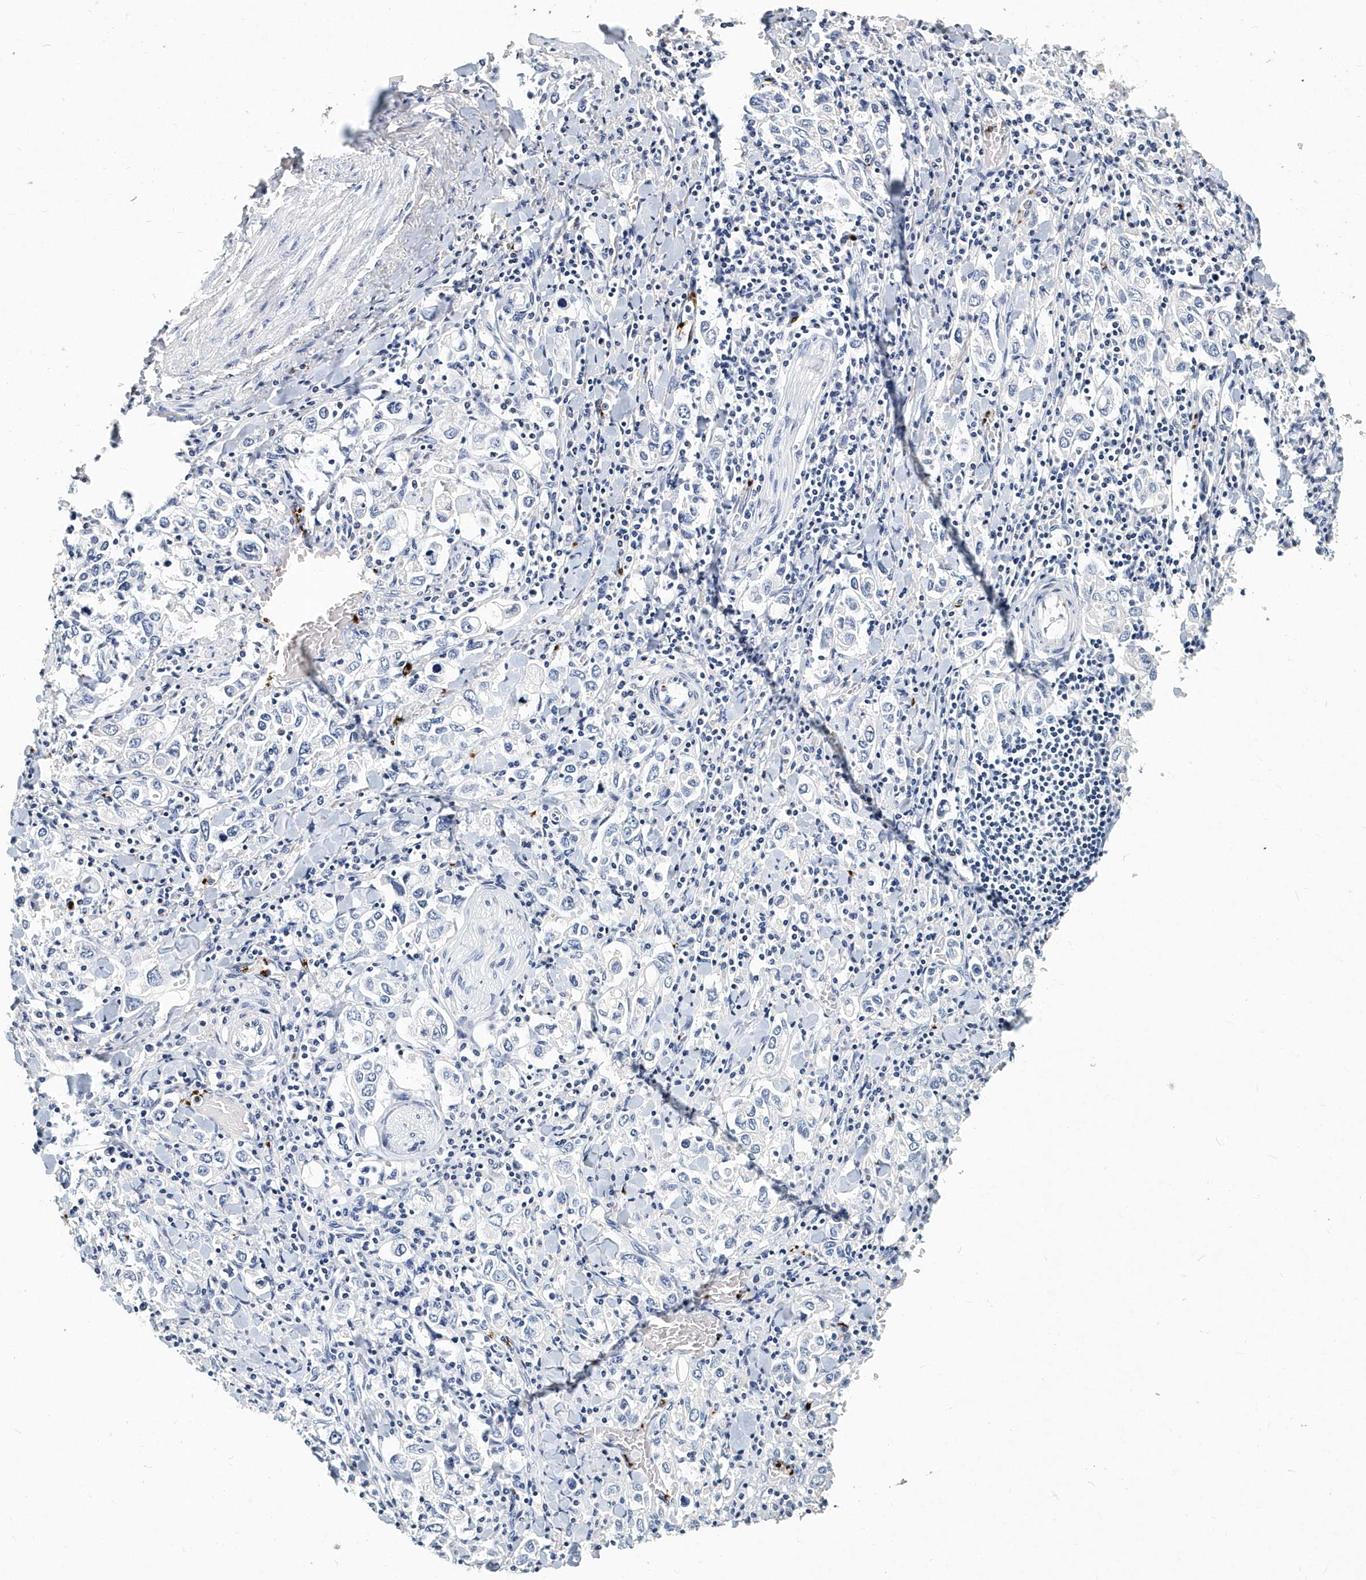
{"staining": {"intensity": "negative", "quantity": "none", "location": "none"}, "tissue": "stomach cancer", "cell_type": "Tumor cells", "image_type": "cancer", "snomed": [{"axis": "morphology", "description": "Adenocarcinoma, NOS"}, {"axis": "topography", "description": "Stomach, upper"}], "caption": "High power microscopy micrograph of an IHC micrograph of adenocarcinoma (stomach), revealing no significant positivity in tumor cells.", "gene": "ITGA2B", "patient": {"sex": "male", "age": 62}}